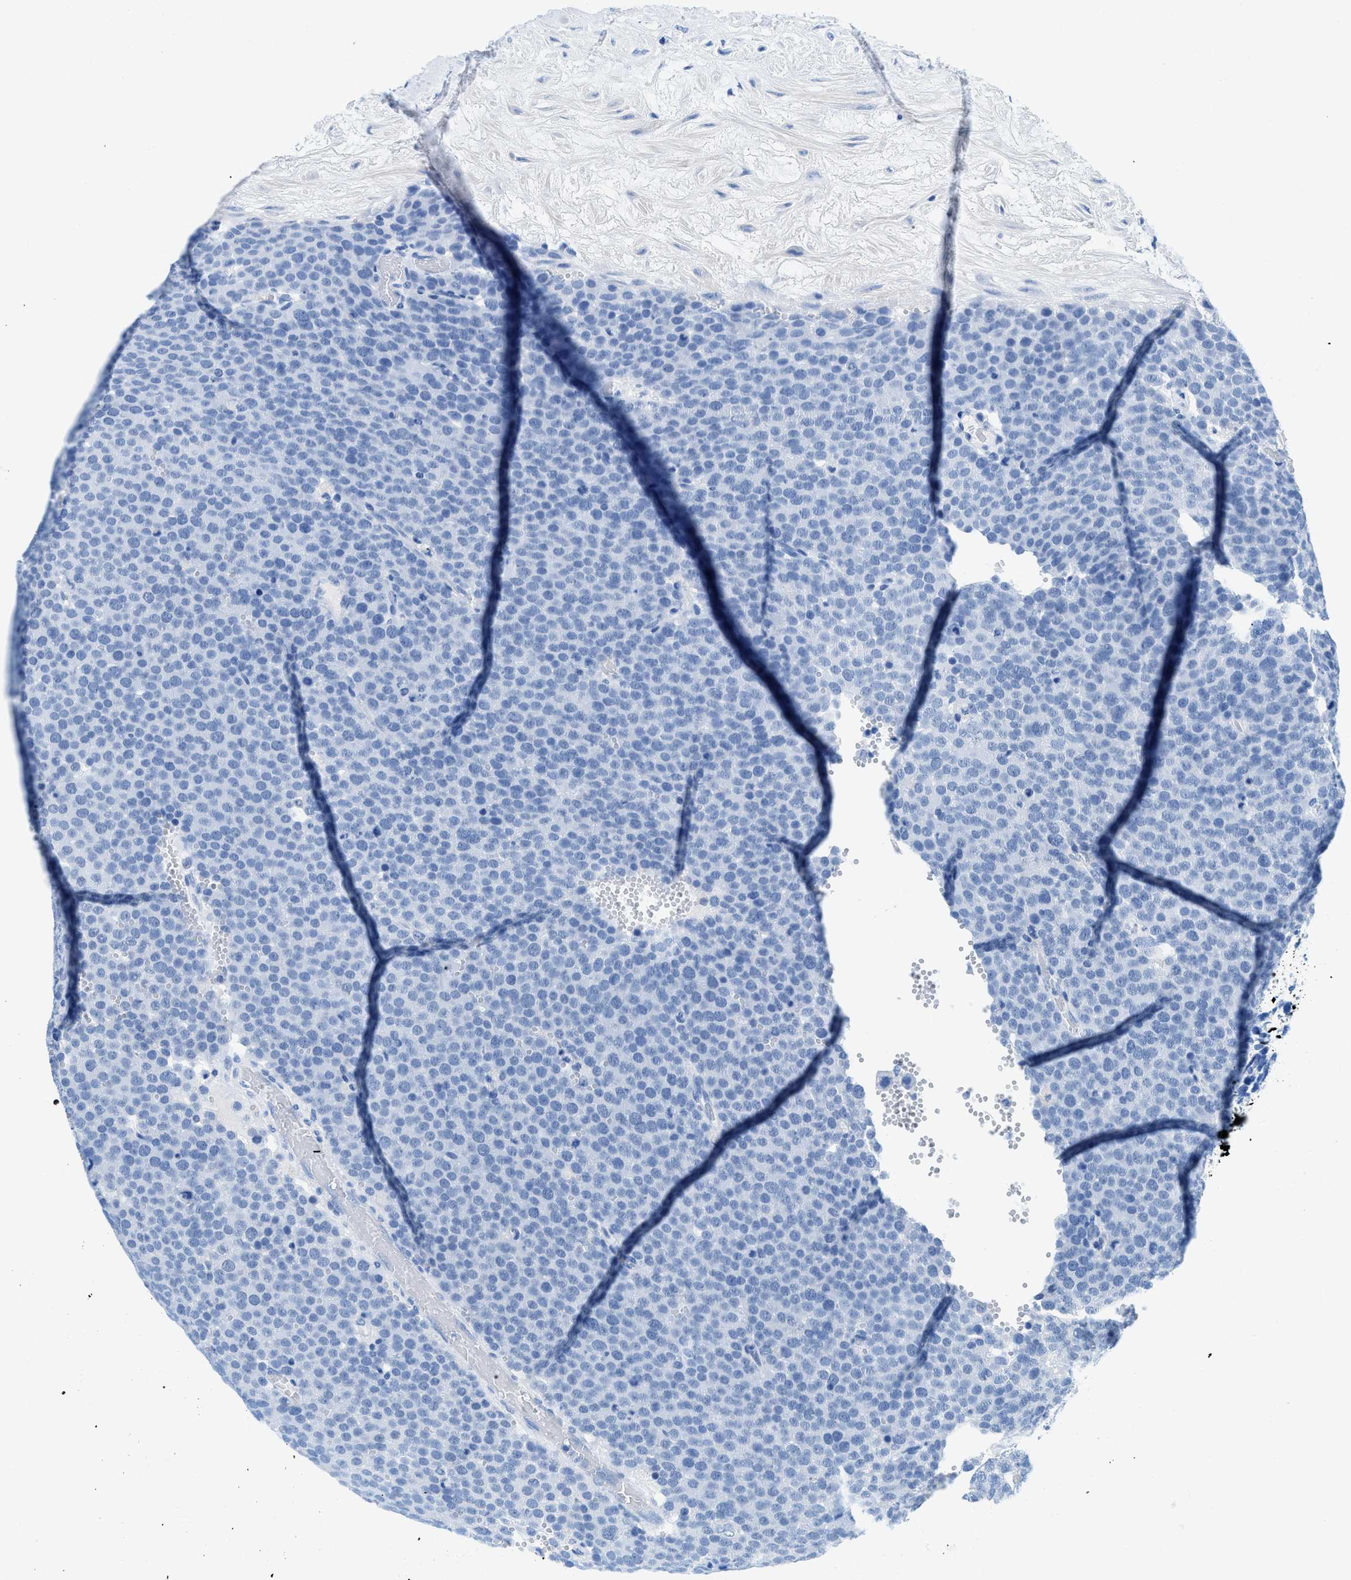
{"staining": {"intensity": "negative", "quantity": "none", "location": "none"}, "tissue": "testis cancer", "cell_type": "Tumor cells", "image_type": "cancer", "snomed": [{"axis": "morphology", "description": "Normal tissue, NOS"}, {"axis": "morphology", "description": "Seminoma, NOS"}, {"axis": "topography", "description": "Testis"}], "caption": "The image reveals no significant positivity in tumor cells of testis cancer.", "gene": "SLC10A6", "patient": {"sex": "male", "age": 71}}